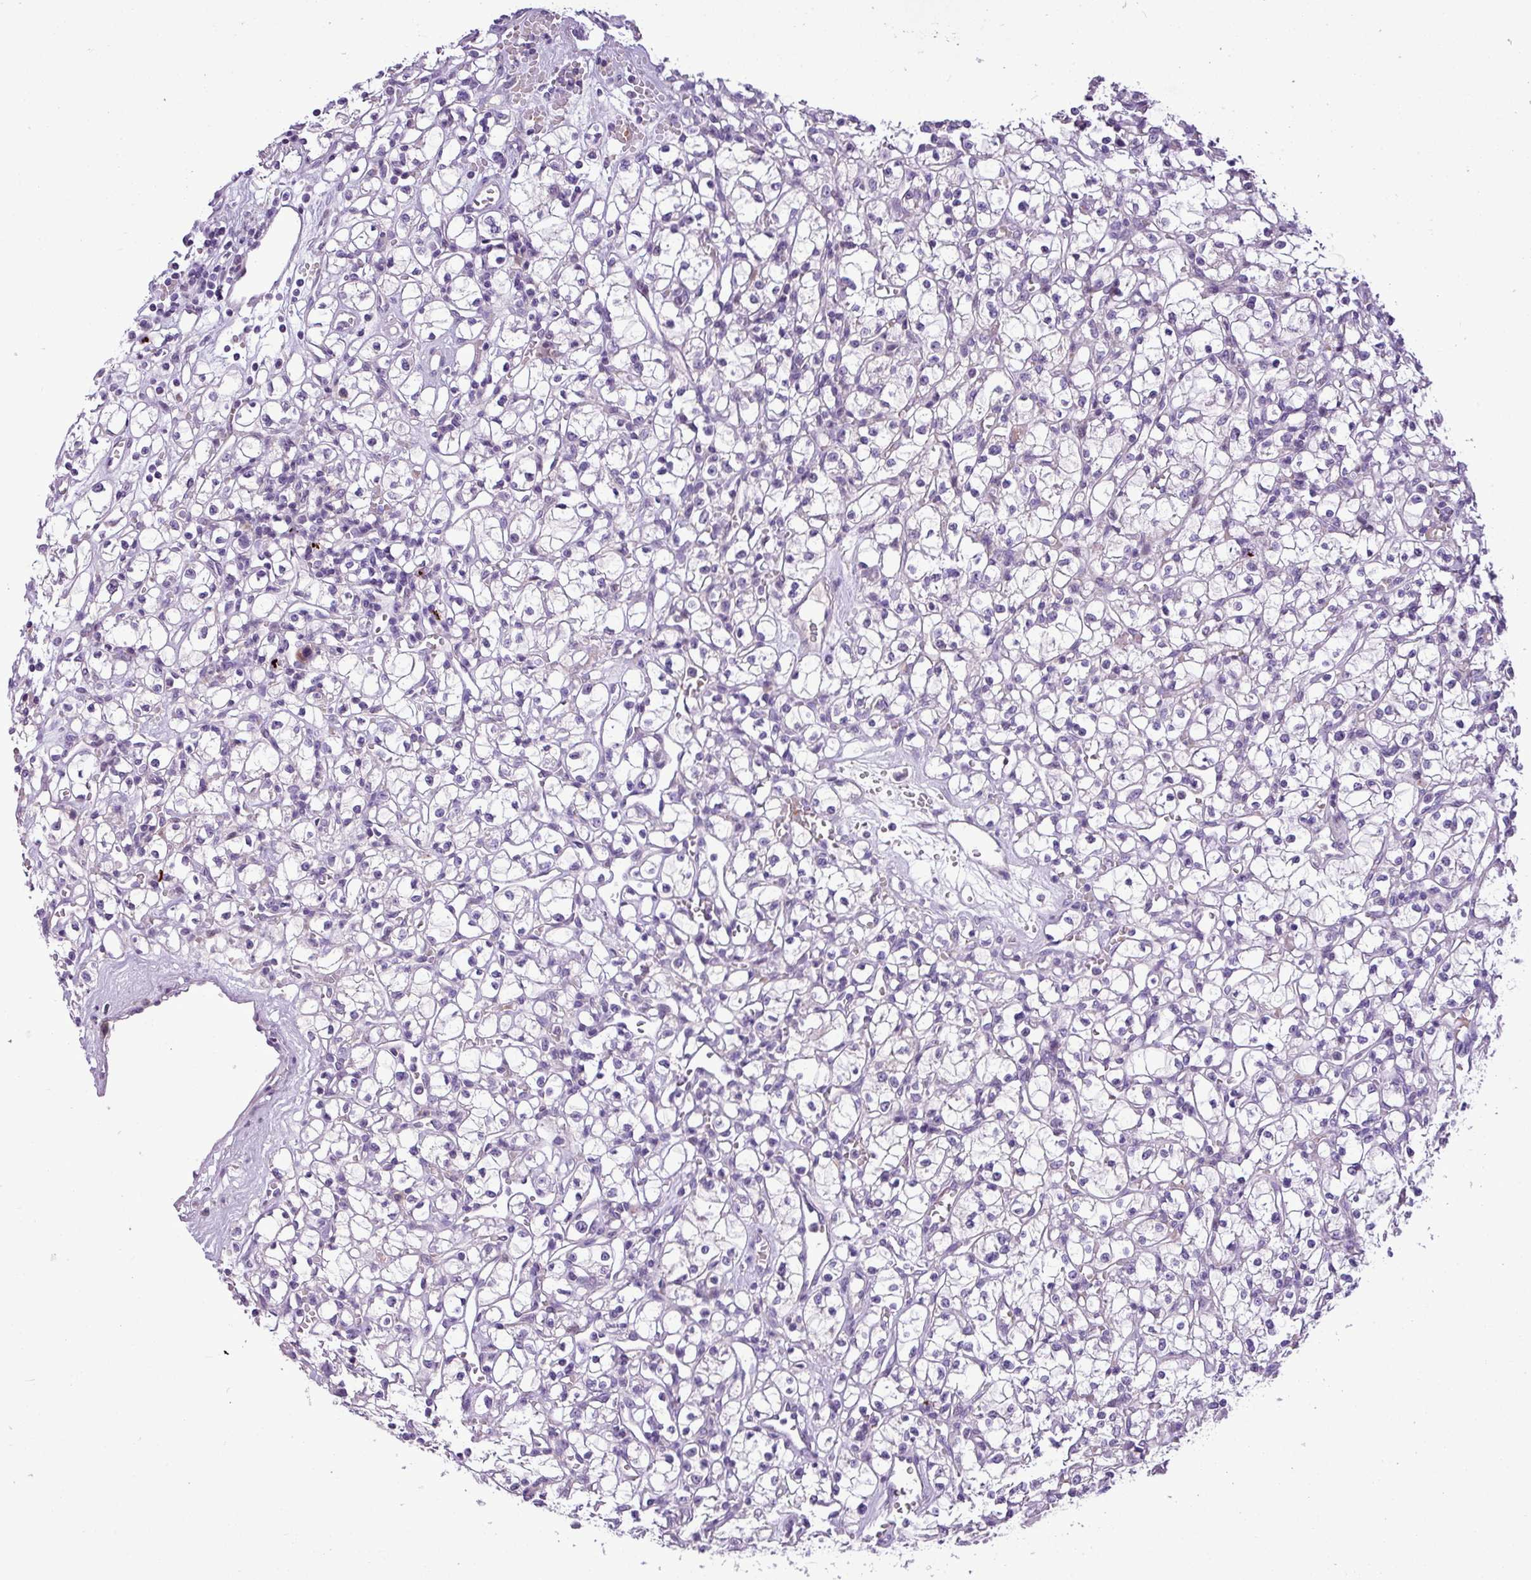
{"staining": {"intensity": "negative", "quantity": "none", "location": "none"}, "tissue": "renal cancer", "cell_type": "Tumor cells", "image_type": "cancer", "snomed": [{"axis": "morphology", "description": "Adenocarcinoma, NOS"}, {"axis": "topography", "description": "Kidney"}], "caption": "Renal cancer (adenocarcinoma) was stained to show a protein in brown. There is no significant positivity in tumor cells.", "gene": "IL17A", "patient": {"sex": "female", "age": 59}}